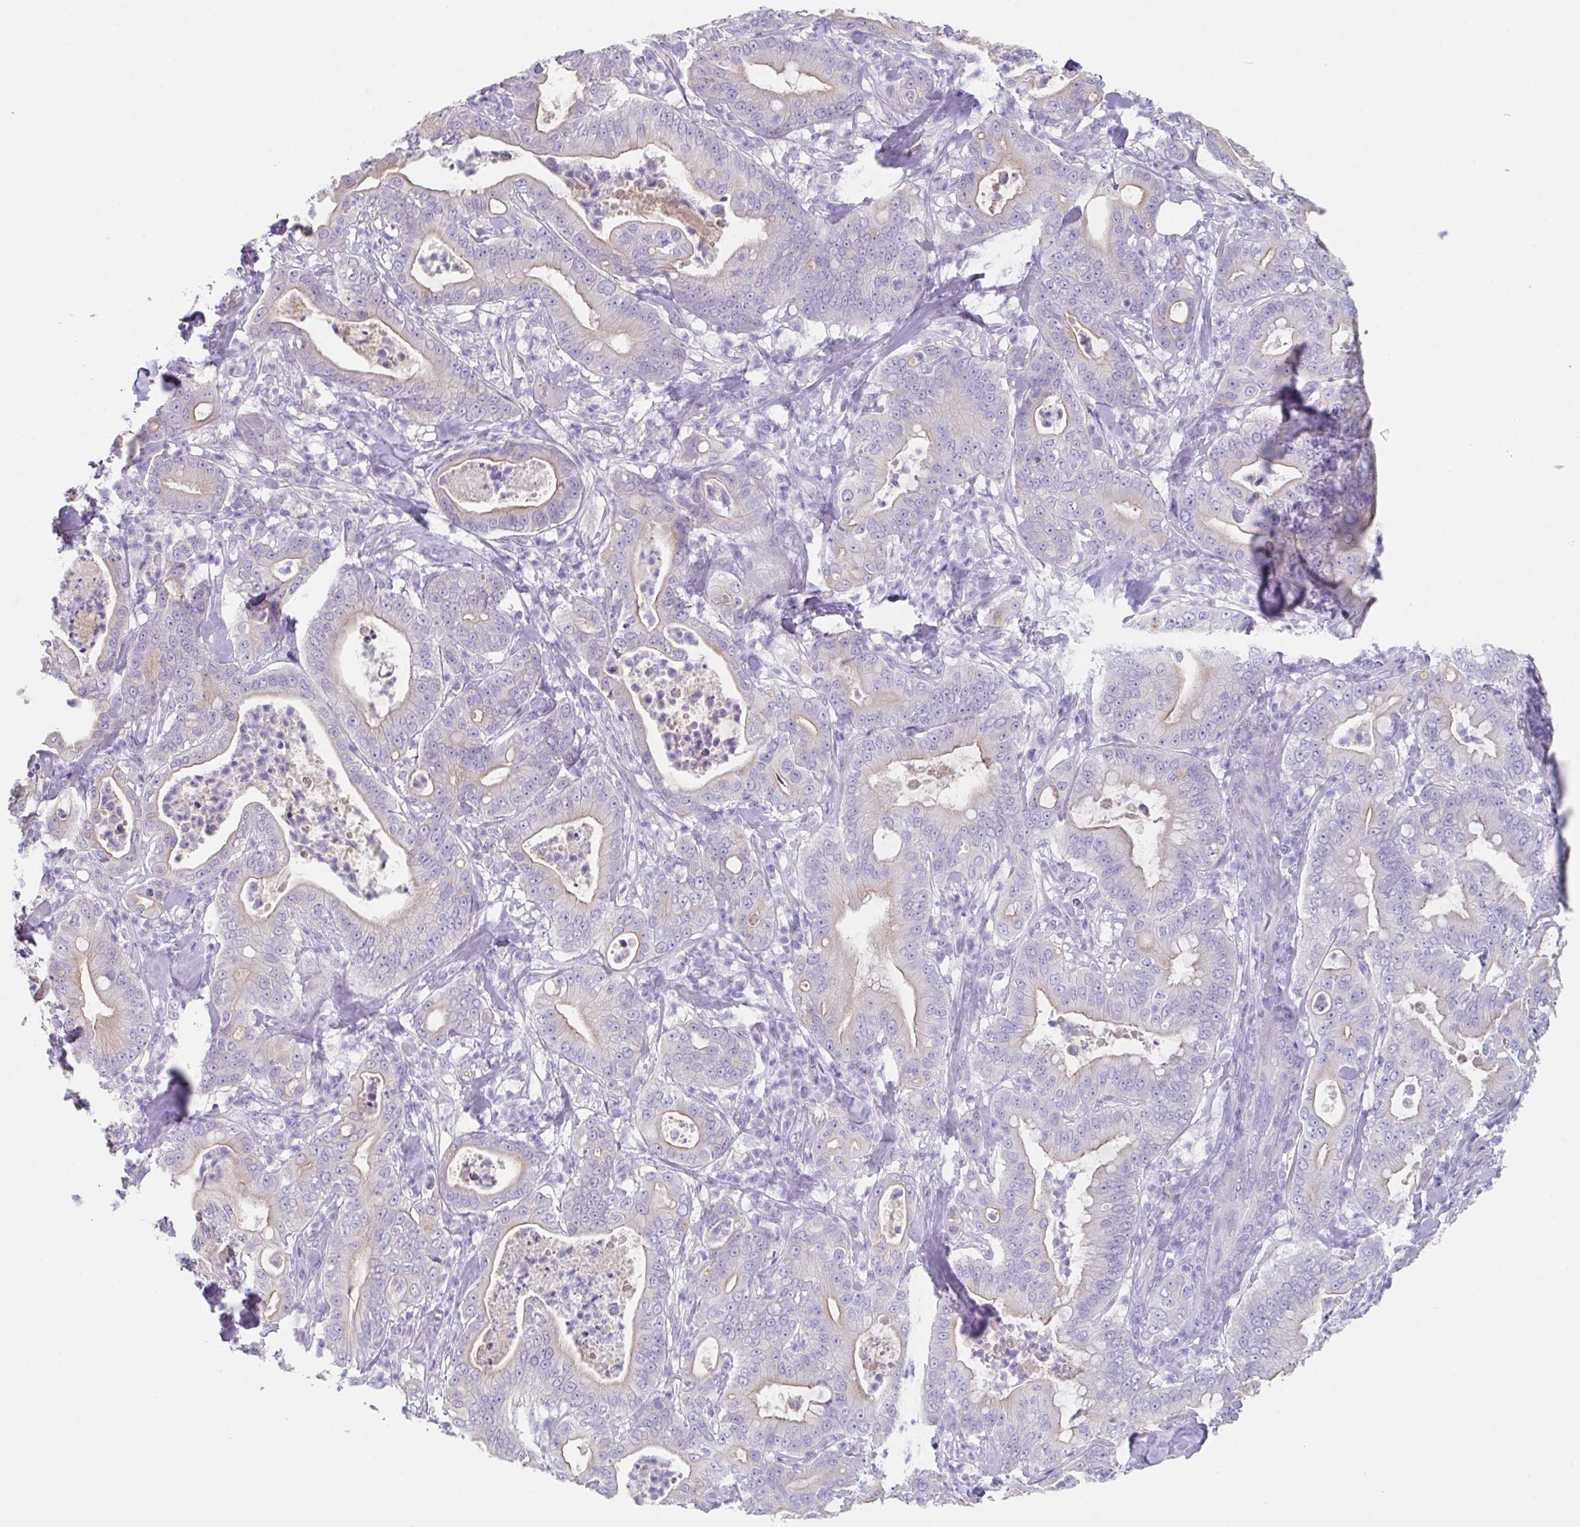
{"staining": {"intensity": "negative", "quantity": "none", "location": "none"}, "tissue": "pancreatic cancer", "cell_type": "Tumor cells", "image_type": "cancer", "snomed": [{"axis": "morphology", "description": "Adenocarcinoma, NOS"}, {"axis": "topography", "description": "Pancreas"}], "caption": "There is no significant staining in tumor cells of pancreatic adenocarcinoma.", "gene": "SLC44A4", "patient": {"sex": "male", "age": 71}}